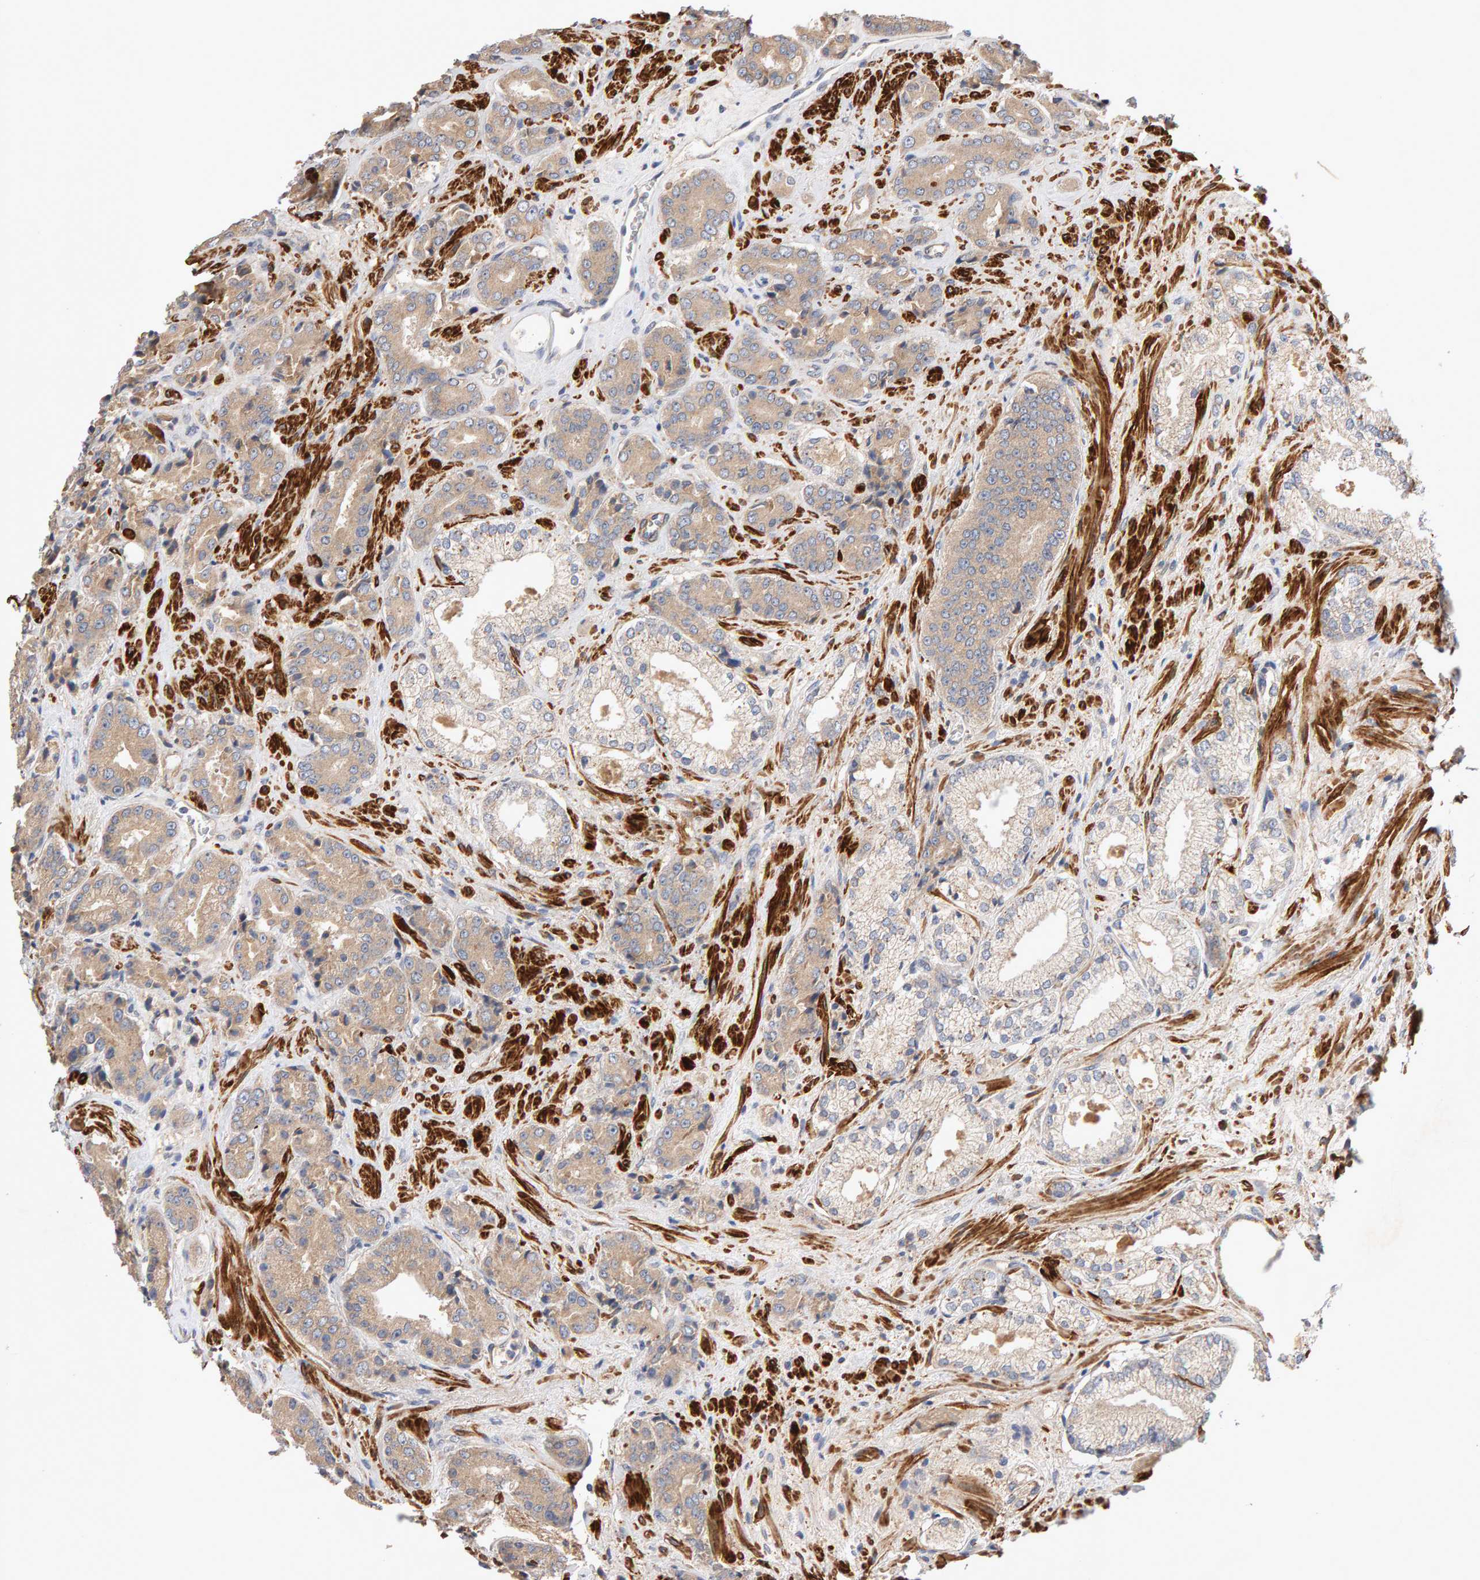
{"staining": {"intensity": "weak", "quantity": ">75%", "location": "cytoplasmic/membranous"}, "tissue": "prostate cancer", "cell_type": "Tumor cells", "image_type": "cancer", "snomed": [{"axis": "morphology", "description": "Adenocarcinoma, High grade"}, {"axis": "topography", "description": "Prostate"}], "caption": "Immunohistochemical staining of prostate adenocarcinoma (high-grade) demonstrates low levels of weak cytoplasmic/membranous expression in approximately >75% of tumor cells. The protein of interest is shown in brown color, while the nuclei are stained blue.", "gene": "RNF19A", "patient": {"sex": "male", "age": 71}}